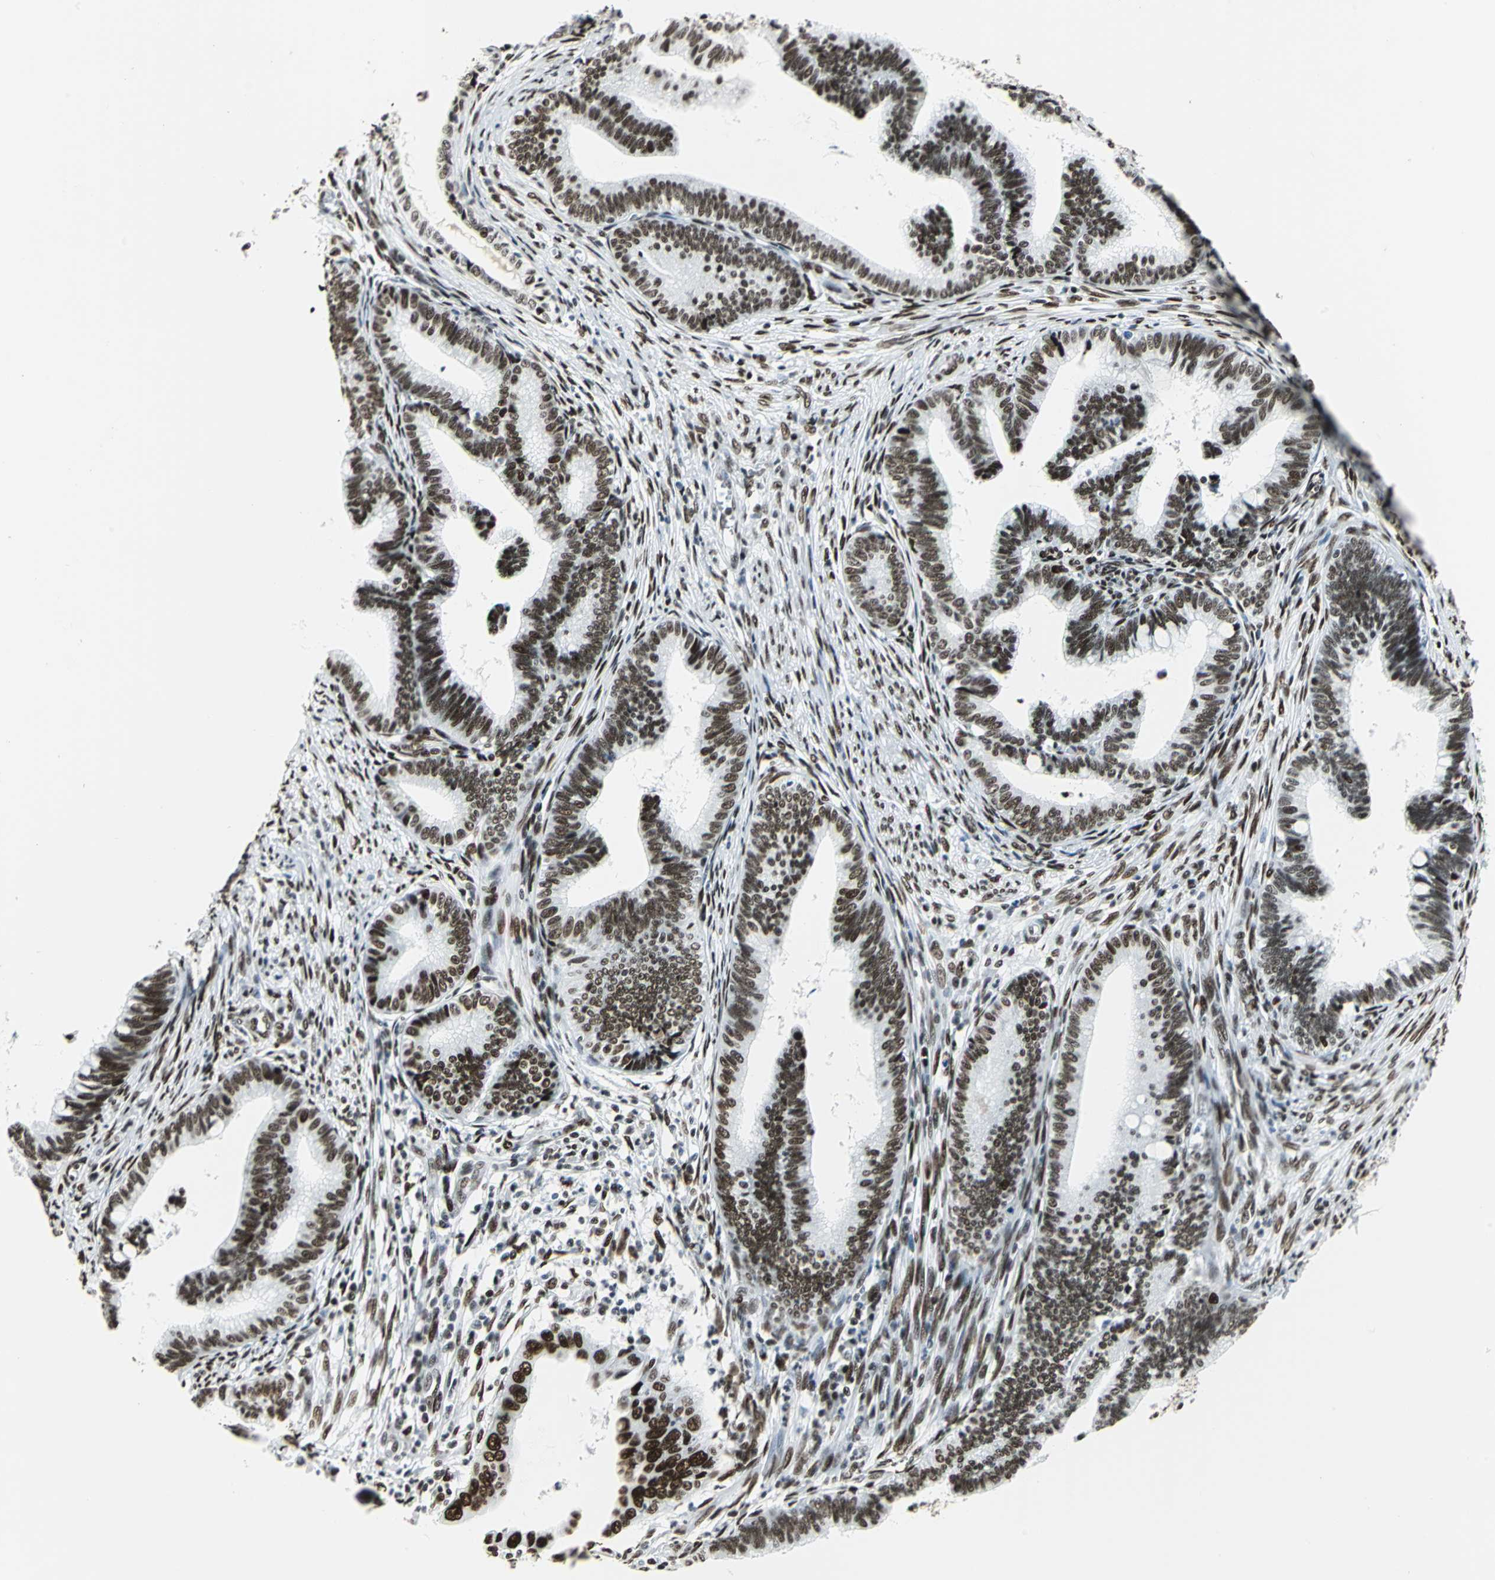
{"staining": {"intensity": "strong", "quantity": ">75%", "location": "nuclear"}, "tissue": "cervical cancer", "cell_type": "Tumor cells", "image_type": "cancer", "snomed": [{"axis": "morphology", "description": "Adenocarcinoma, NOS"}, {"axis": "topography", "description": "Cervix"}], "caption": "The micrograph demonstrates immunohistochemical staining of cervical adenocarcinoma. There is strong nuclear expression is seen in approximately >75% of tumor cells.", "gene": "HDAC2", "patient": {"sex": "female", "age": 36}}